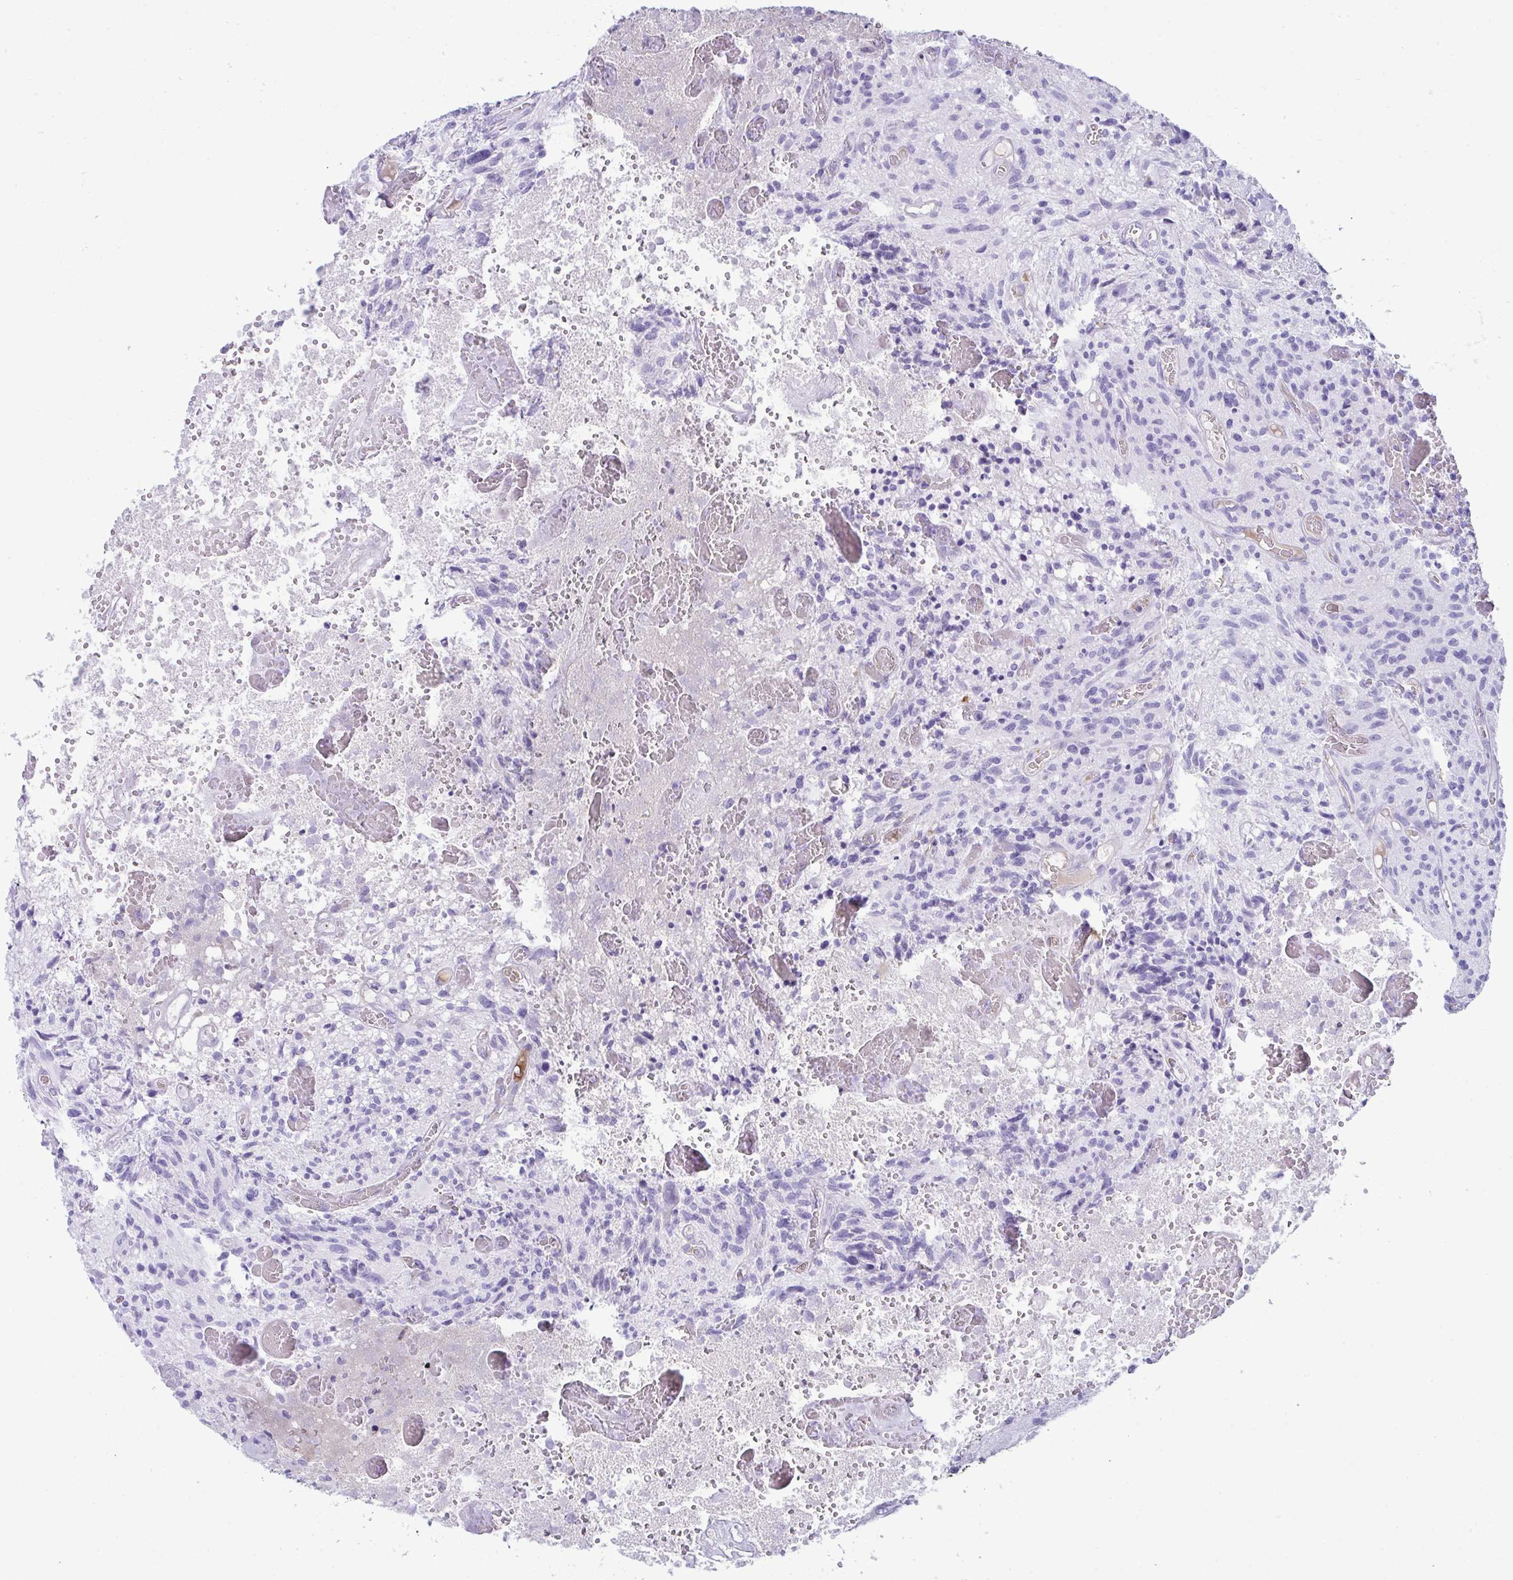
{"staining": {"intensity": "negative", "quantity": "none", "location": "none"}, "tissue": "glioma", "cell_type": "Tumor cells", "image_type": "cancer", "snomed": [{"axis": "morphology", "description": "Glioma, malignant, High grade"}, {"axis": "topography", "description": "Brain"}], "caption": "Image shows no significant protein expression in tumor cells of glioma.", "gene": "JCHAIN", "patient": {"sex": "male", "age": 75}}